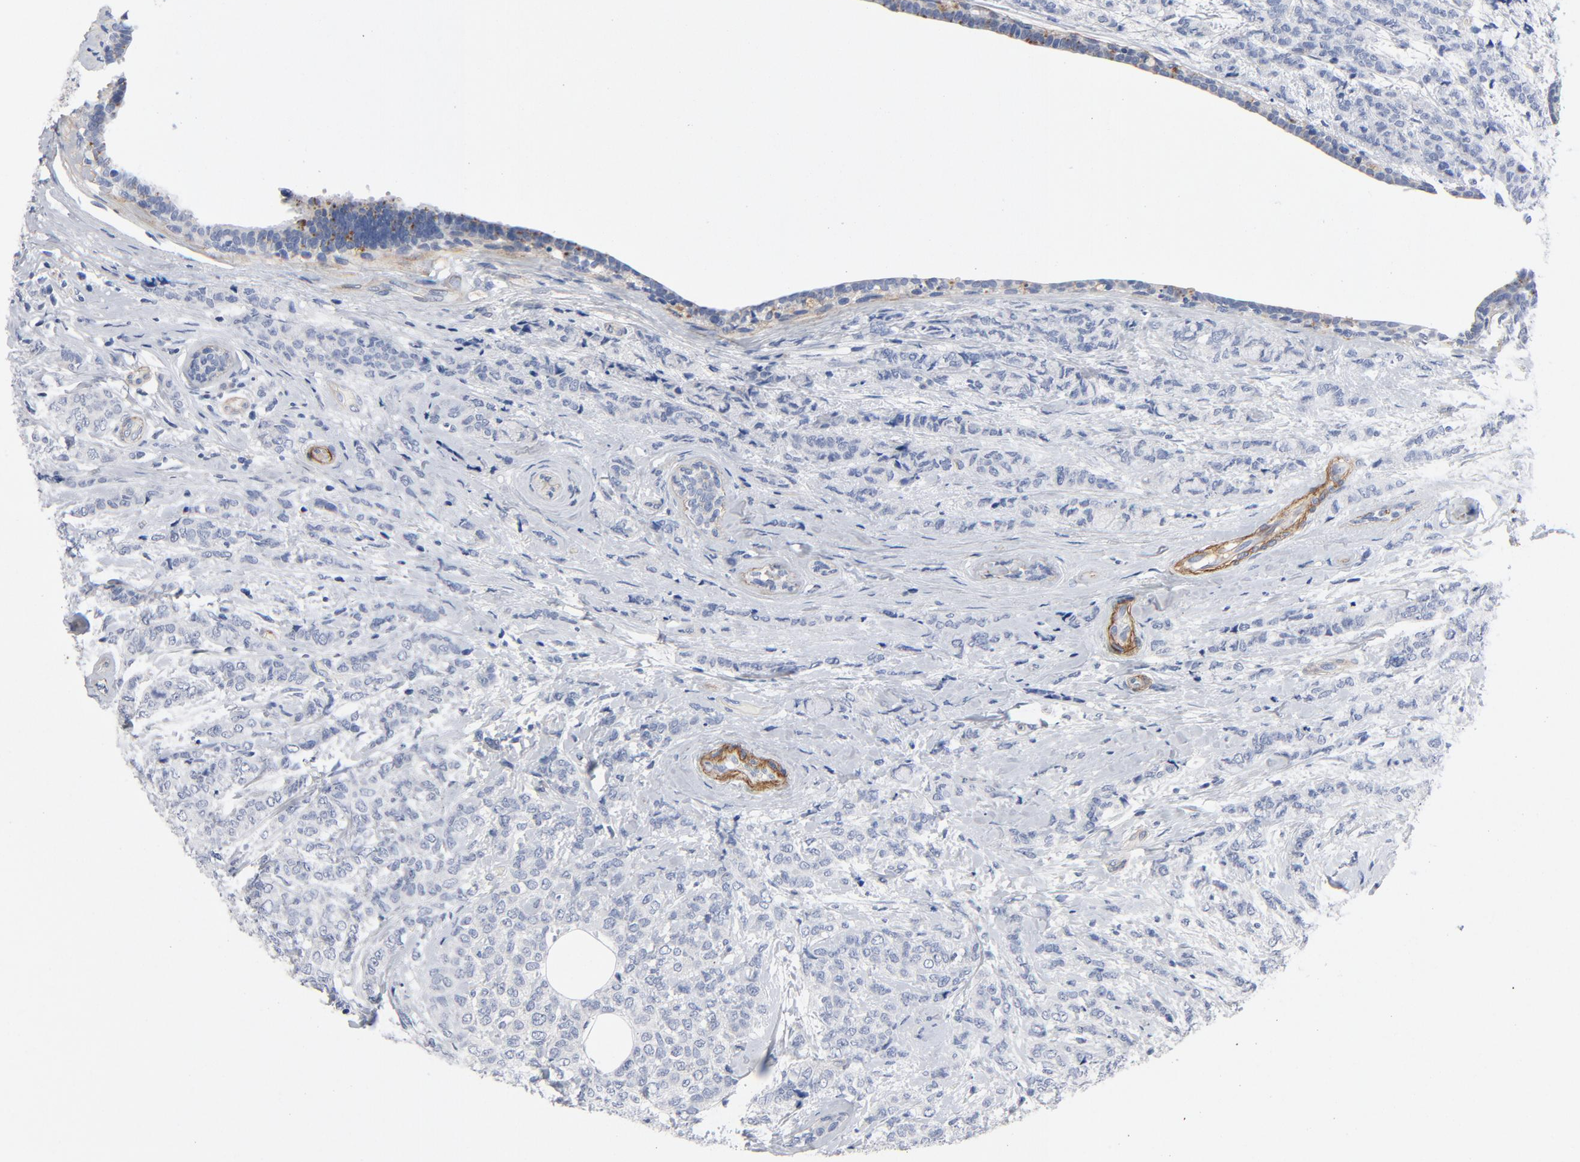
{"staining": {"intensity": "negative", "quantity": "none", "location": "none"}, "tissue": "breast cancer", "cell_type": "Tumor cells", "image_type": "cancer", "snomed": [{"axis": "morphology", "description": "Lobular carcinoma"}, {"axis": "topography", "description": "Breast"}], "caption": "An image of breast cancer stained for a protein demonstrates no brown staining in tumor cells.", "gene": "LAMC1", "patient": {"sex": "female", "age": 60}}